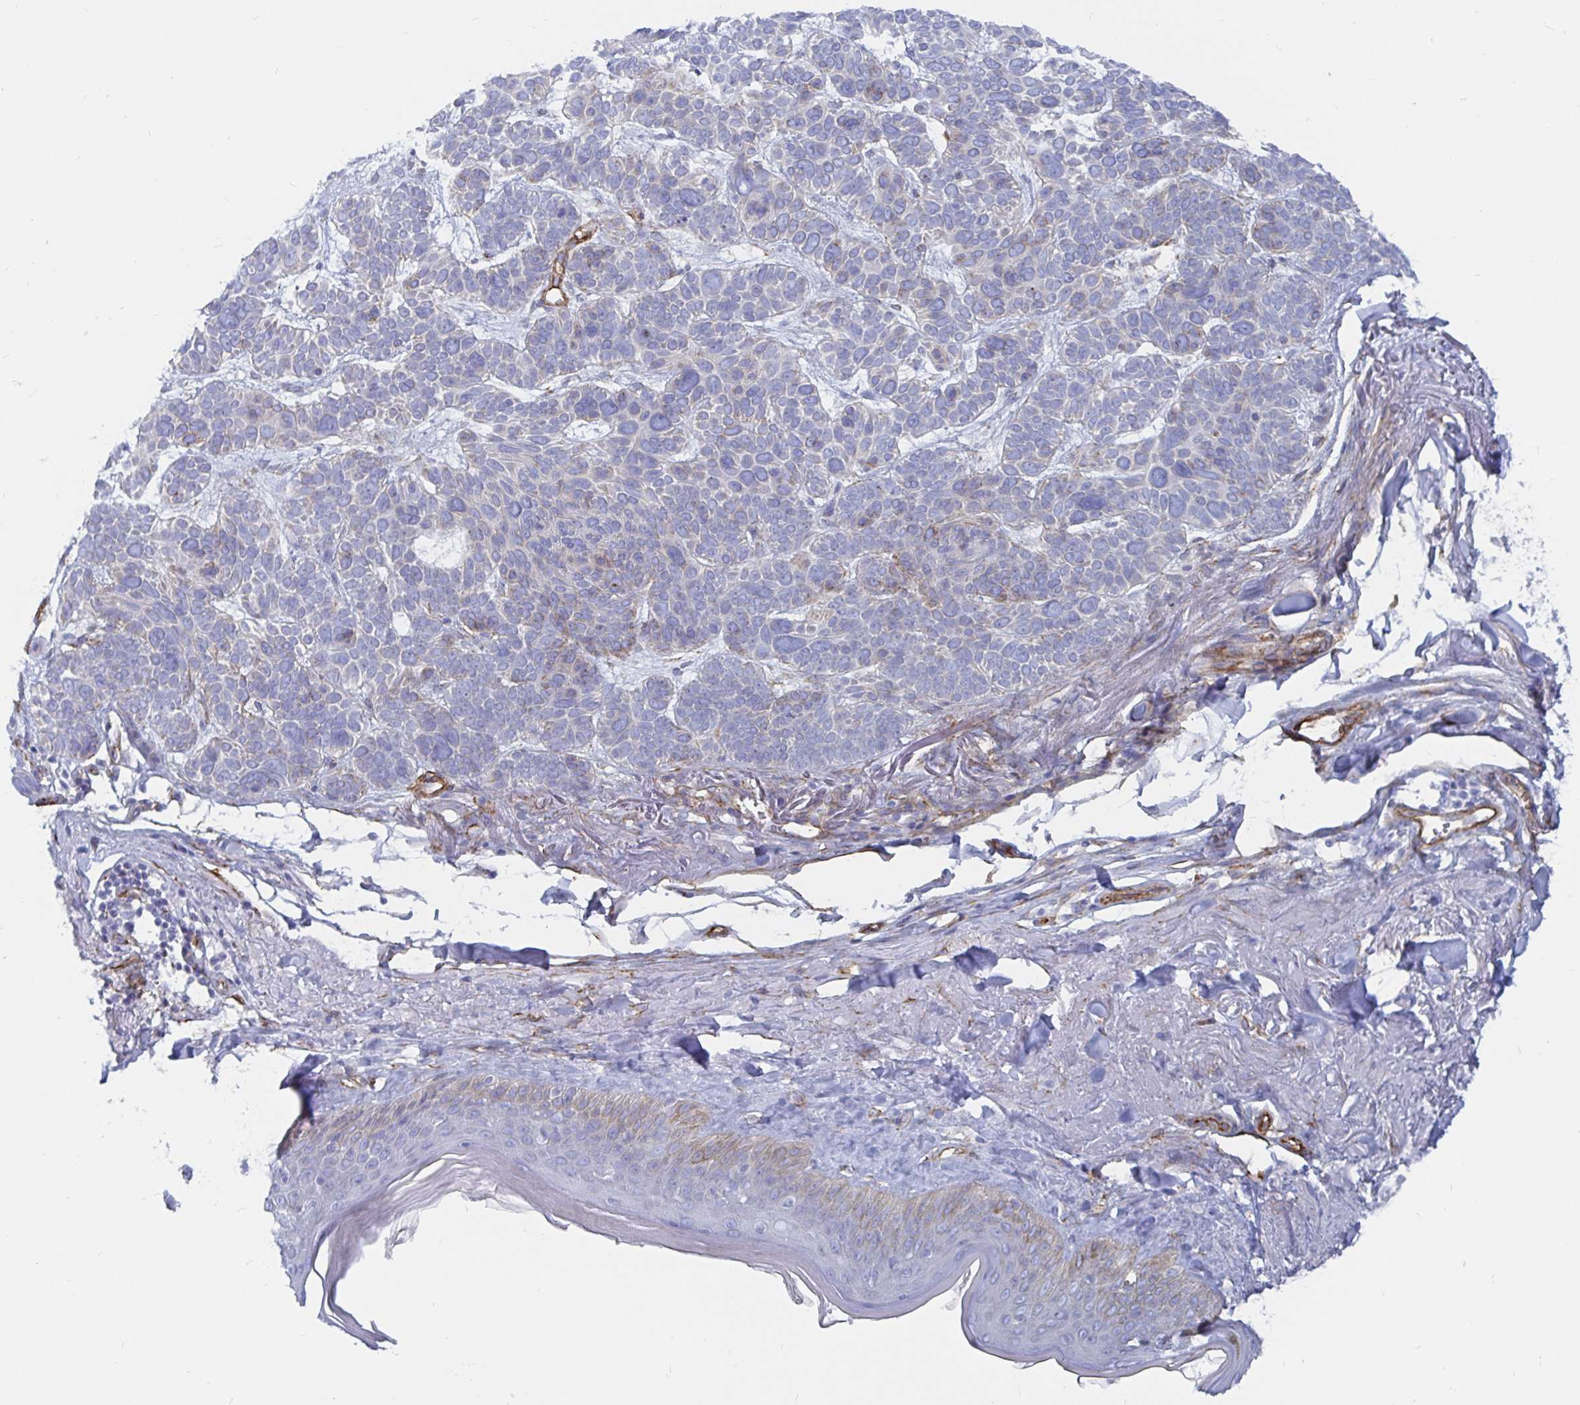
{"staining": {"intensity": "negative", "quantity": "none", "location": "none"}, "tissue": "skin cancer", "cell_type": "Tumor cells", "image_type": "cancer", "snomed": [{"axis": "morphology", "description": "Basal cell carcinoma"}, {"axis": "morphology", "description": "BCC, low aggressive"}, {"axis": "topography", "description": "Skin"}, {"axis": "topography", "description": "Skin of face"}], "caption": "Protein analysis of skin cancer displays no significant expression in tumor cells.", "gene": "COX16", "patient": {"sex": "male", "age": 73}}